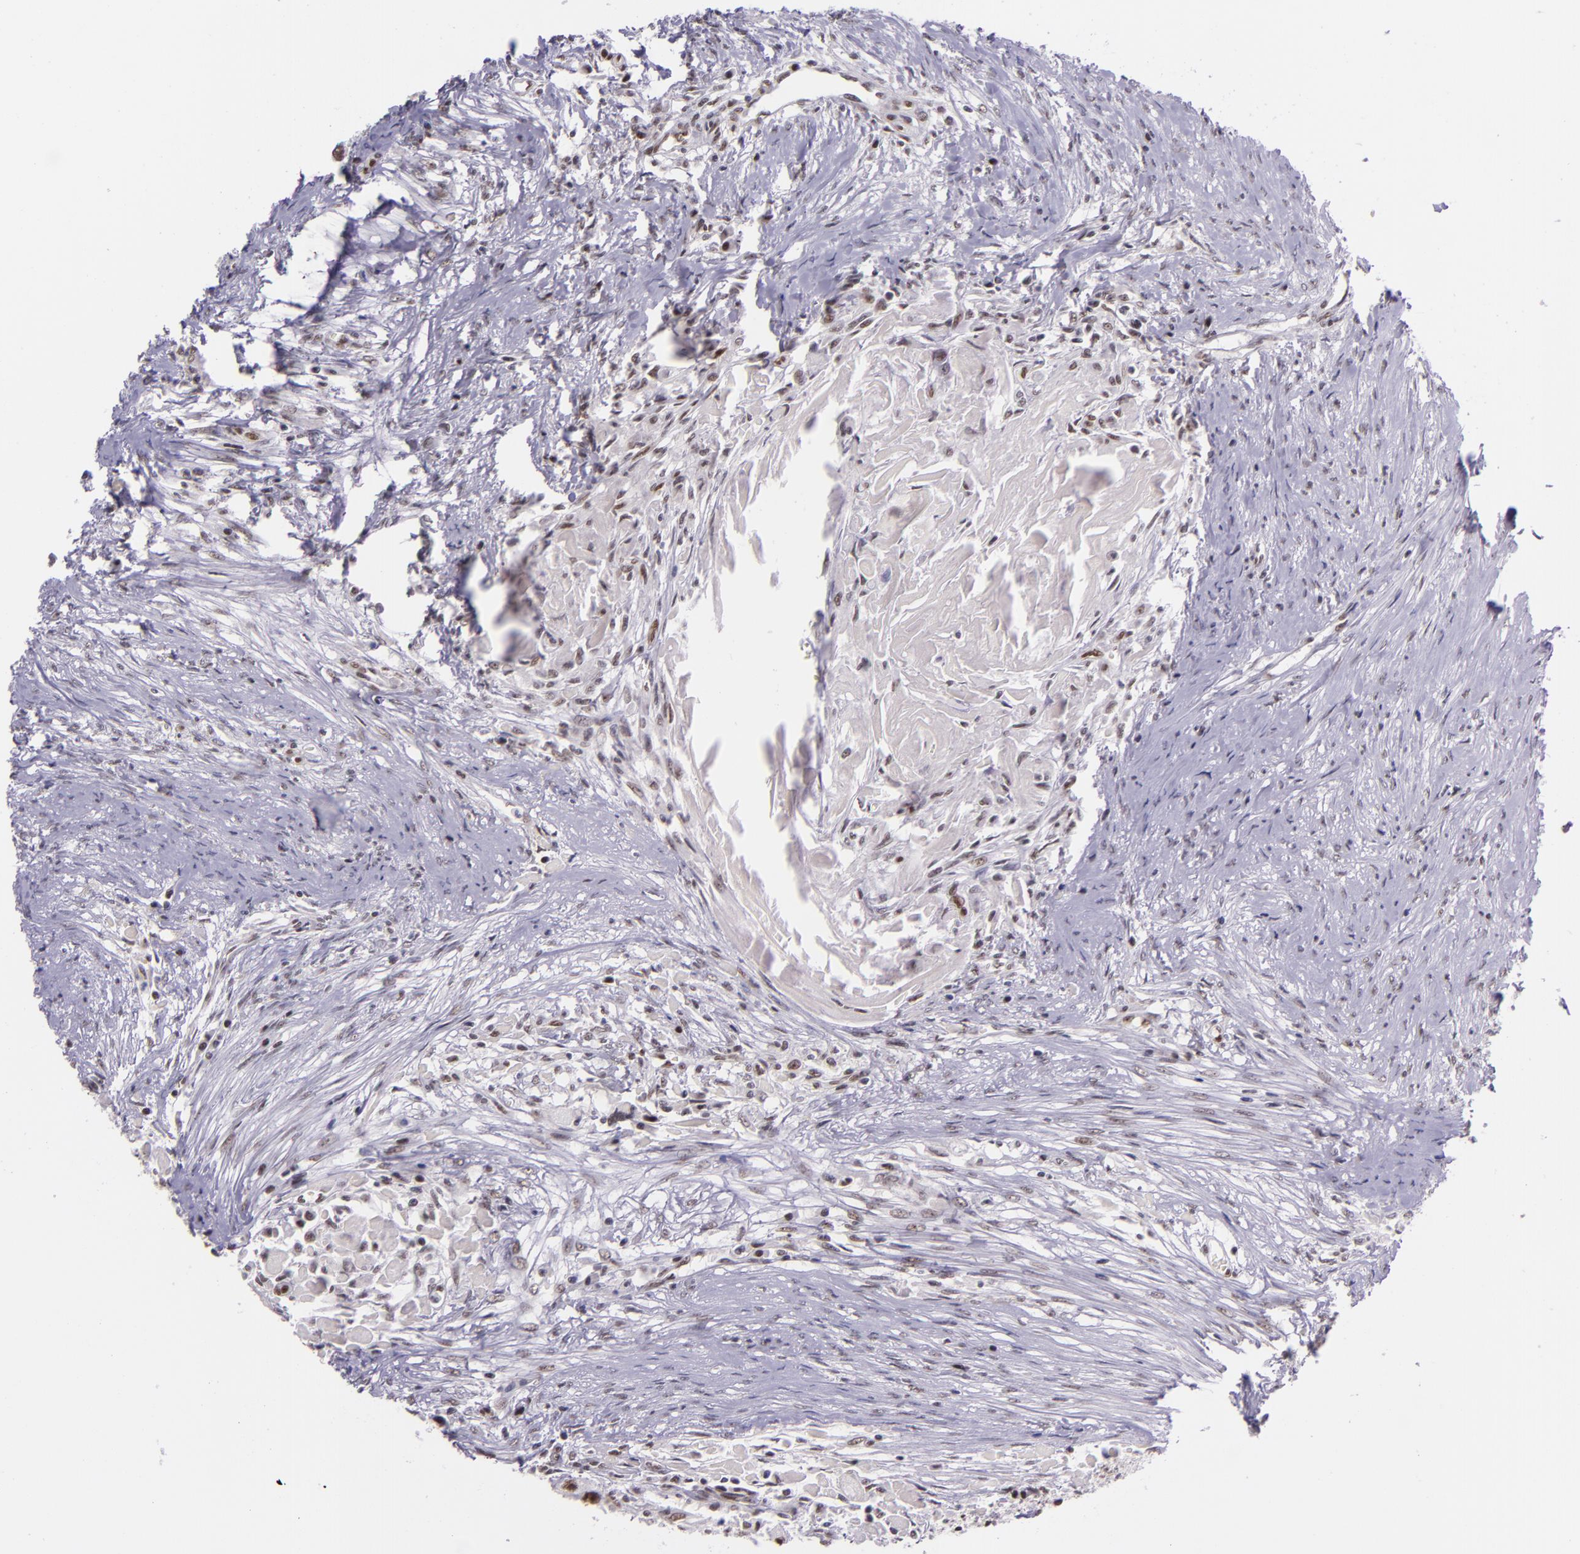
{"staining": {"intensity": "moderate", "quantity": ">75%", "location": "nuclear"}, "tissue": "head and neck cancer", "cell_type": "Tumor cells", "image_type": "cancer", "snomed": [{"axis": "morphology", "description": "Squamous cell carcinoma, NOS"}, {"axis": "topography", "description": "Head-Neck"}], "caption": "DAB (3,3'-diaminobenzidine) immunohistochemical staining of human squamous cell carcinoma (head and neck) exhibits moderate nuclear protein positivity in about >75% of tumor cells.", "gene": "GPKOW", "patient": {"sex": "male", "age": 64}}